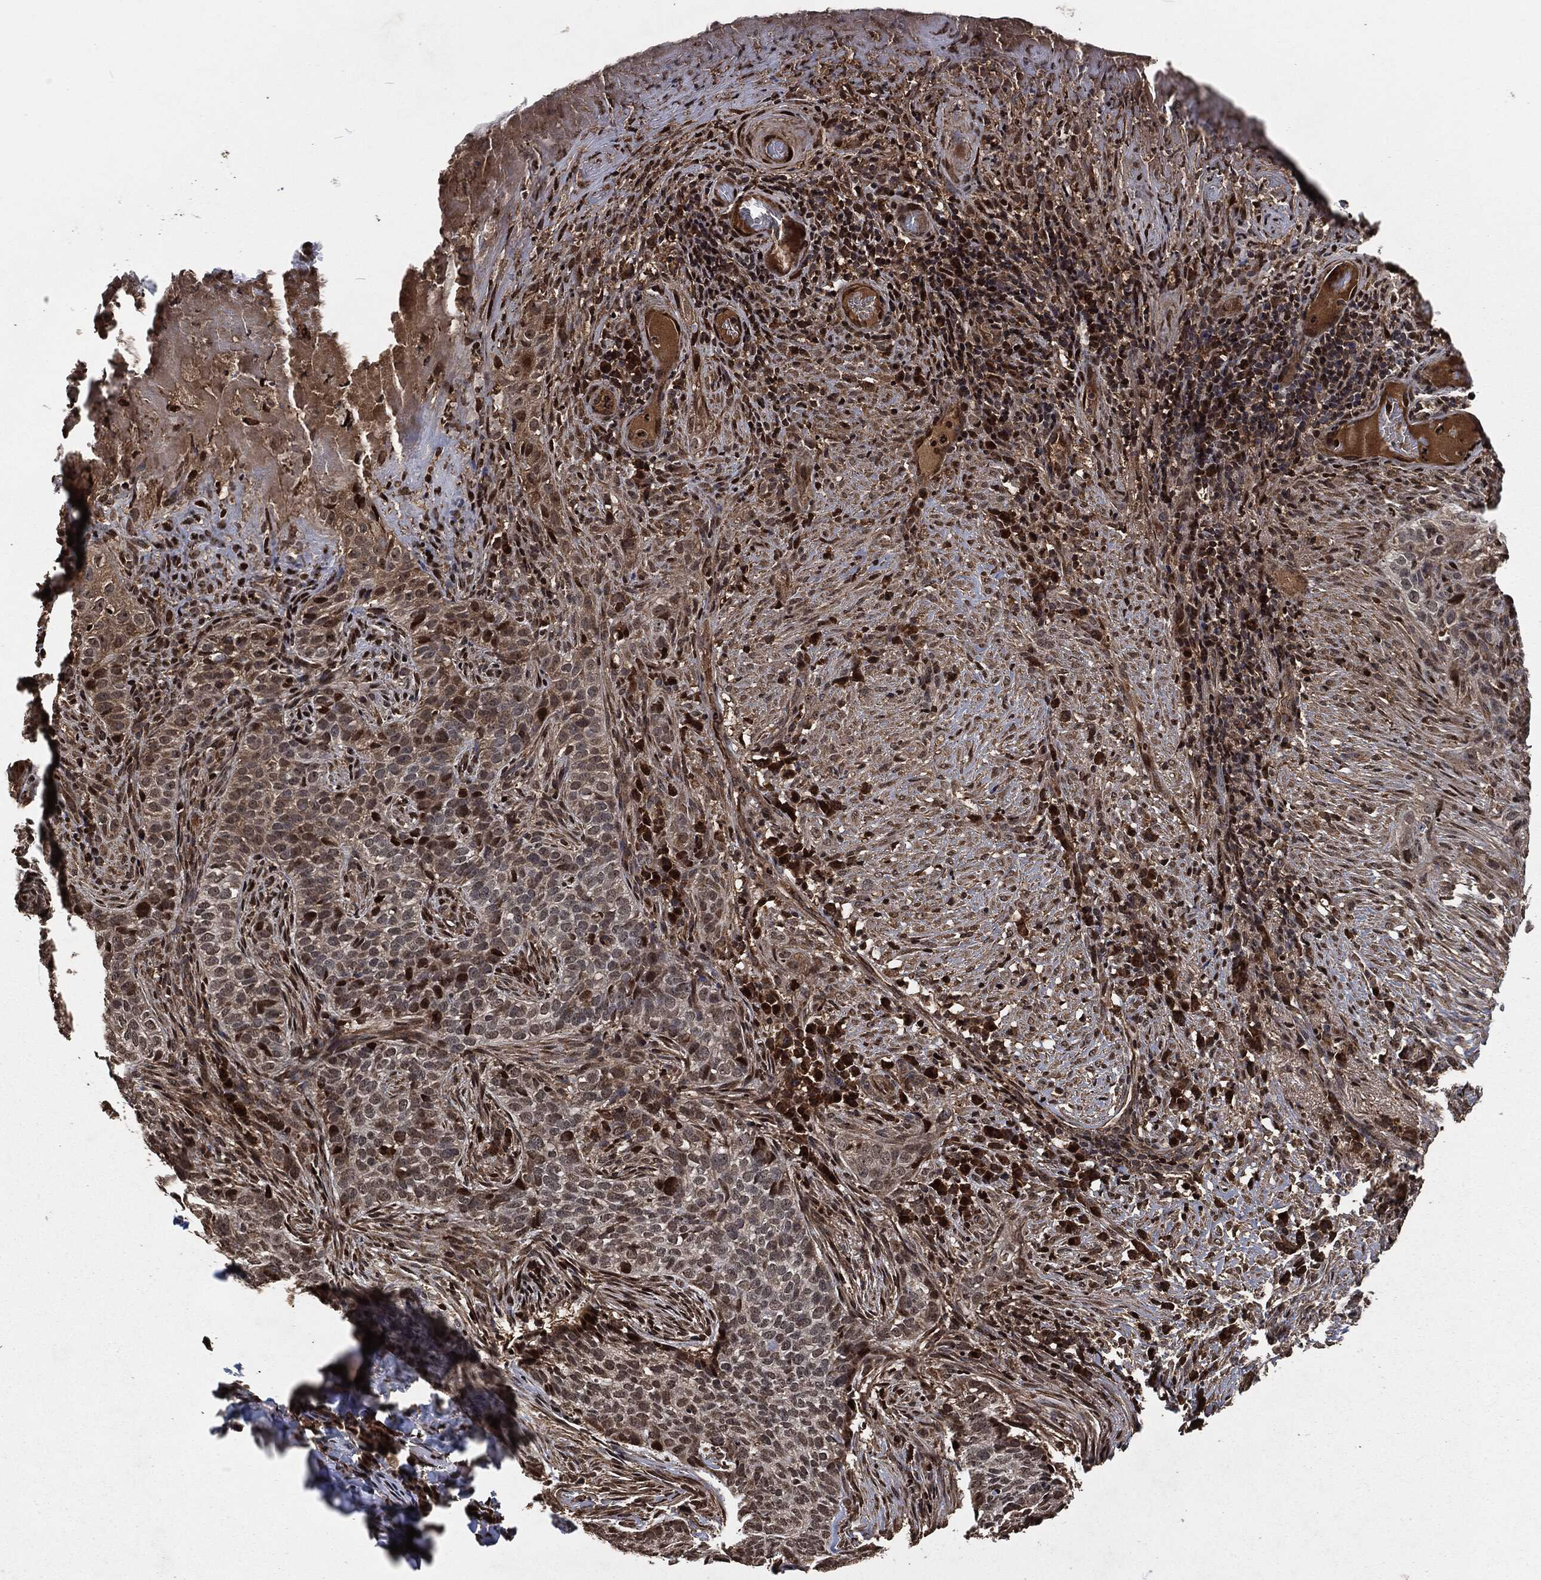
{"staining": {"intensity": "strong", "quantity": "<25%", "location": "nuclear"}, "tissue": "skin cancer", "cell_type": "Tumor cells", "image_type": "cancer", "snomed": [{"axis": "morphology", "description": "Squamous cell carcinoma, NOS"}, {"axis": "topography", "description": "Skin"}], "caption": "A high-resolution histopathology image shows immunohistochemistry (IHC) staining of squamous cell carcinoma (skin), which displays strong nuclear expression in about <25% of tumor cells.", "gene": "SNAI1", "patient": {"sex": "male", "age": 88}}